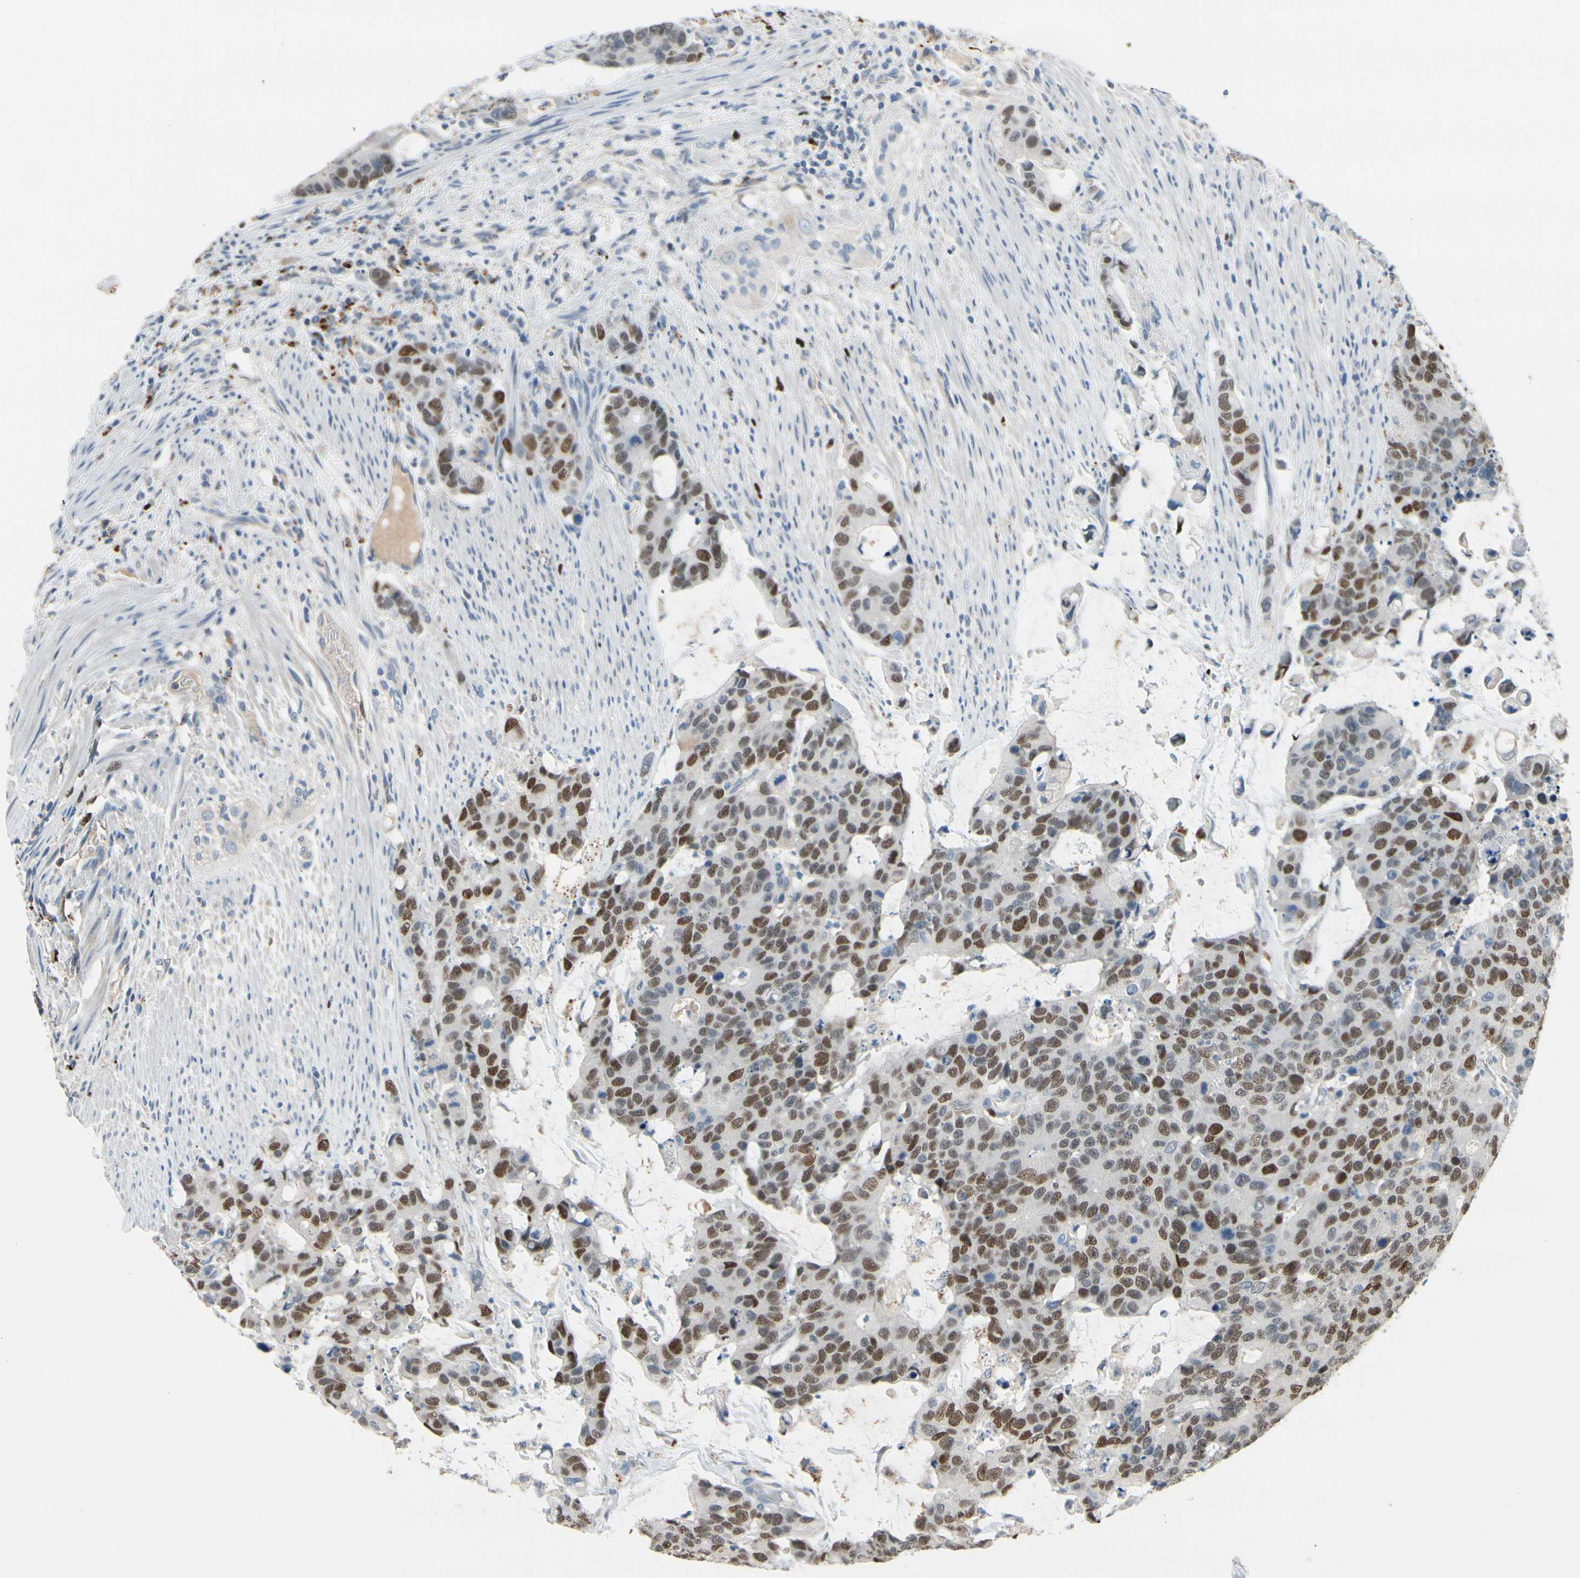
{"staining": {"intensity": "moderate", "quantity": "25%-75%", "location": "nuclear"}, "tissue": "colorectal cancer", "cell_type": "Tumor cells", "image_type": "cancer", "snomed": [{"axis": "morphology", "description": "Adenocarcinoma, NOS"}, {"axis": "topography", "description": "Colon"}], "caption": "Immunohistochemistry (IHC) image of neoplastic tissue: human colorectal cancer (adenocarcinoma) stained using immunohistochemistry (IHC) reveals medium levels of moderate protein expression localized specifically in the nuclear of tumor cells, appearing as a nuclear brown color.", "gene": "ZKSCAN4", "patient": {"sex": "female", "age": 86}}